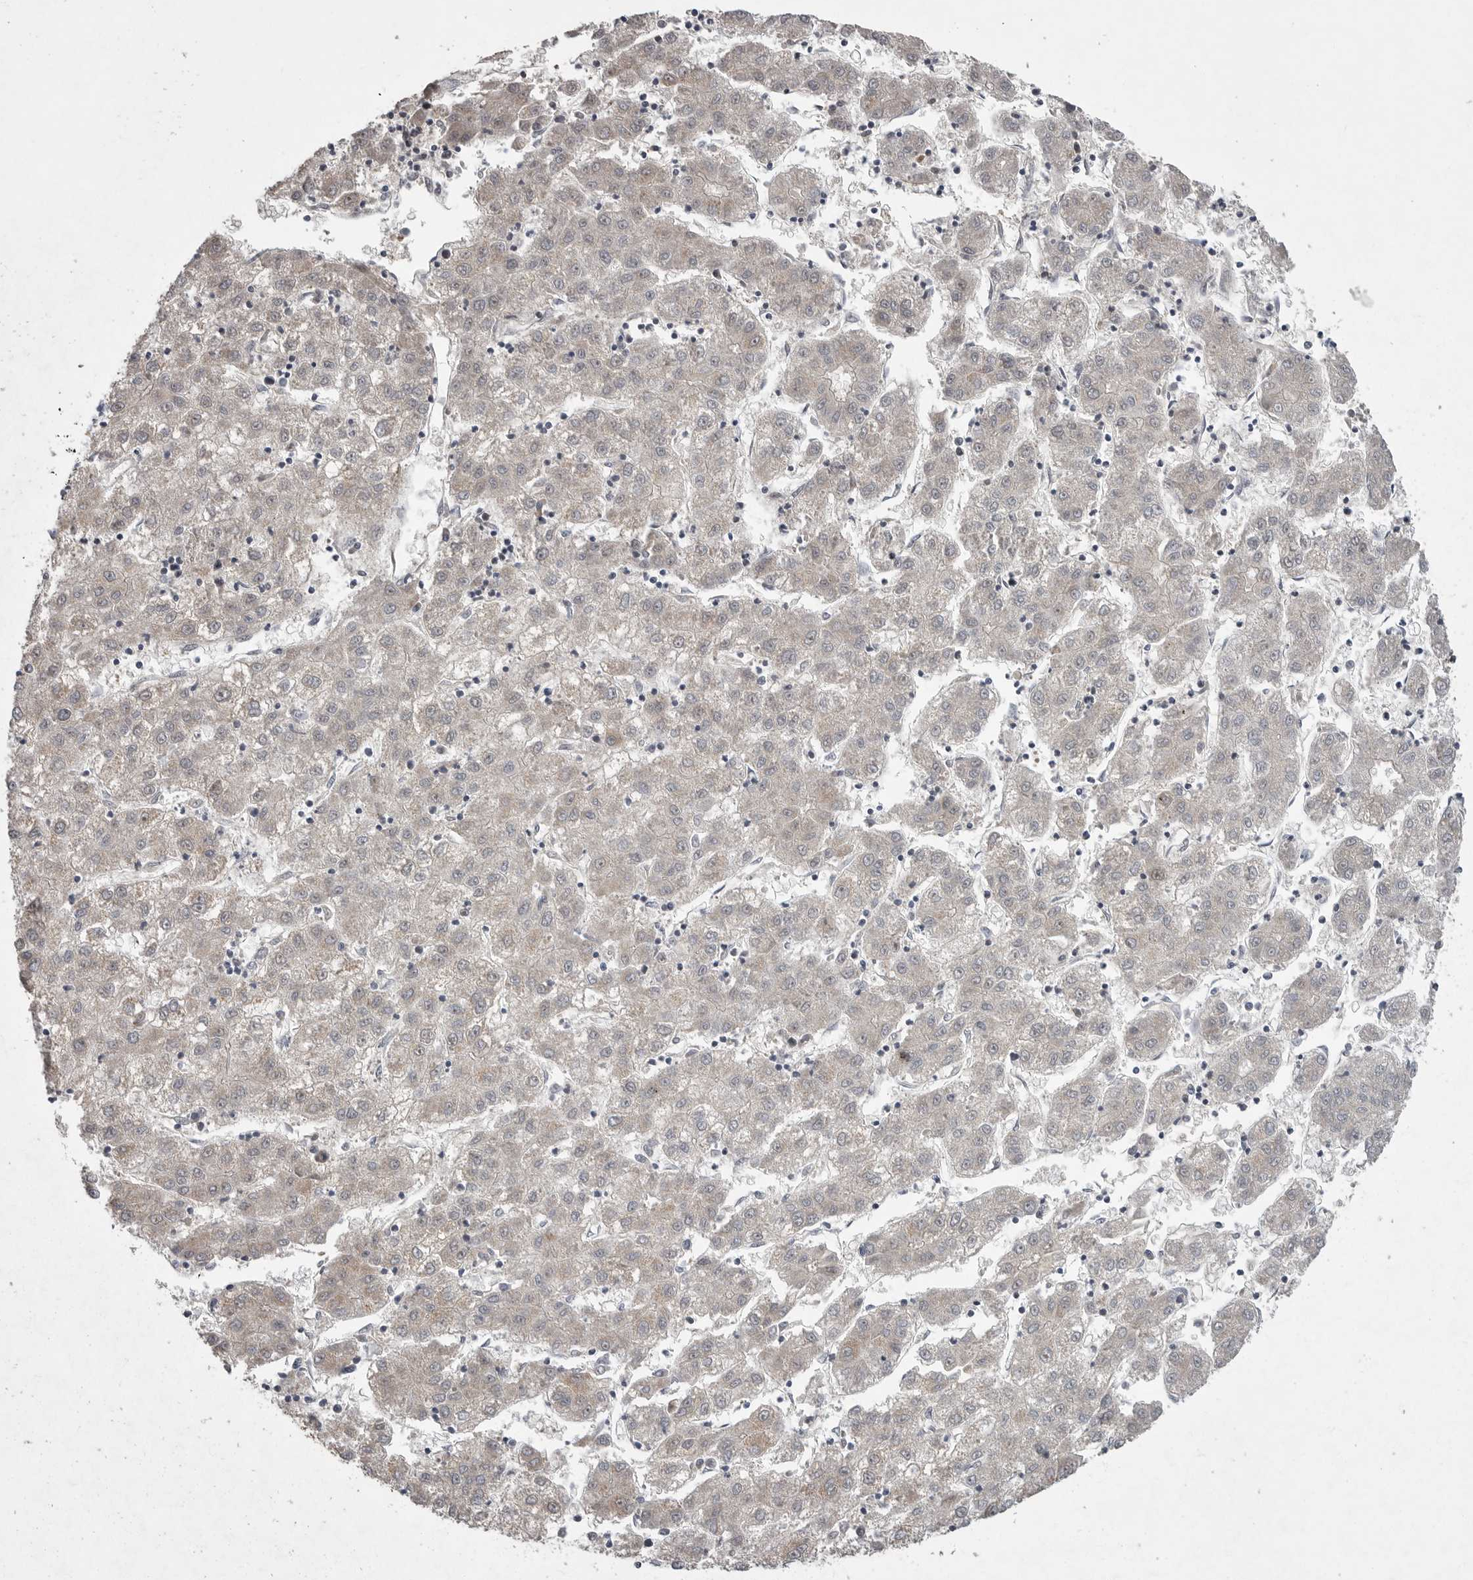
{"staining": {"intensity": "negative", "quantity": "none", "location": "none"}, "tissue": "liver cancer", "cell_type": "Tumor cells", "image_type": "cancer", "snomed": [{"axis": "morphology", "description": "Carcinoma, Hepatocellular, NOS"}, {"axis": "topography", "description": "Liver"}], "caption": "DAB immunohistochemical staining of human liver hepatocellular carcinoma displays no significant staining in tumor cells.", "gene": "CRP", "patient": {"sex": "male", "age": 72}}